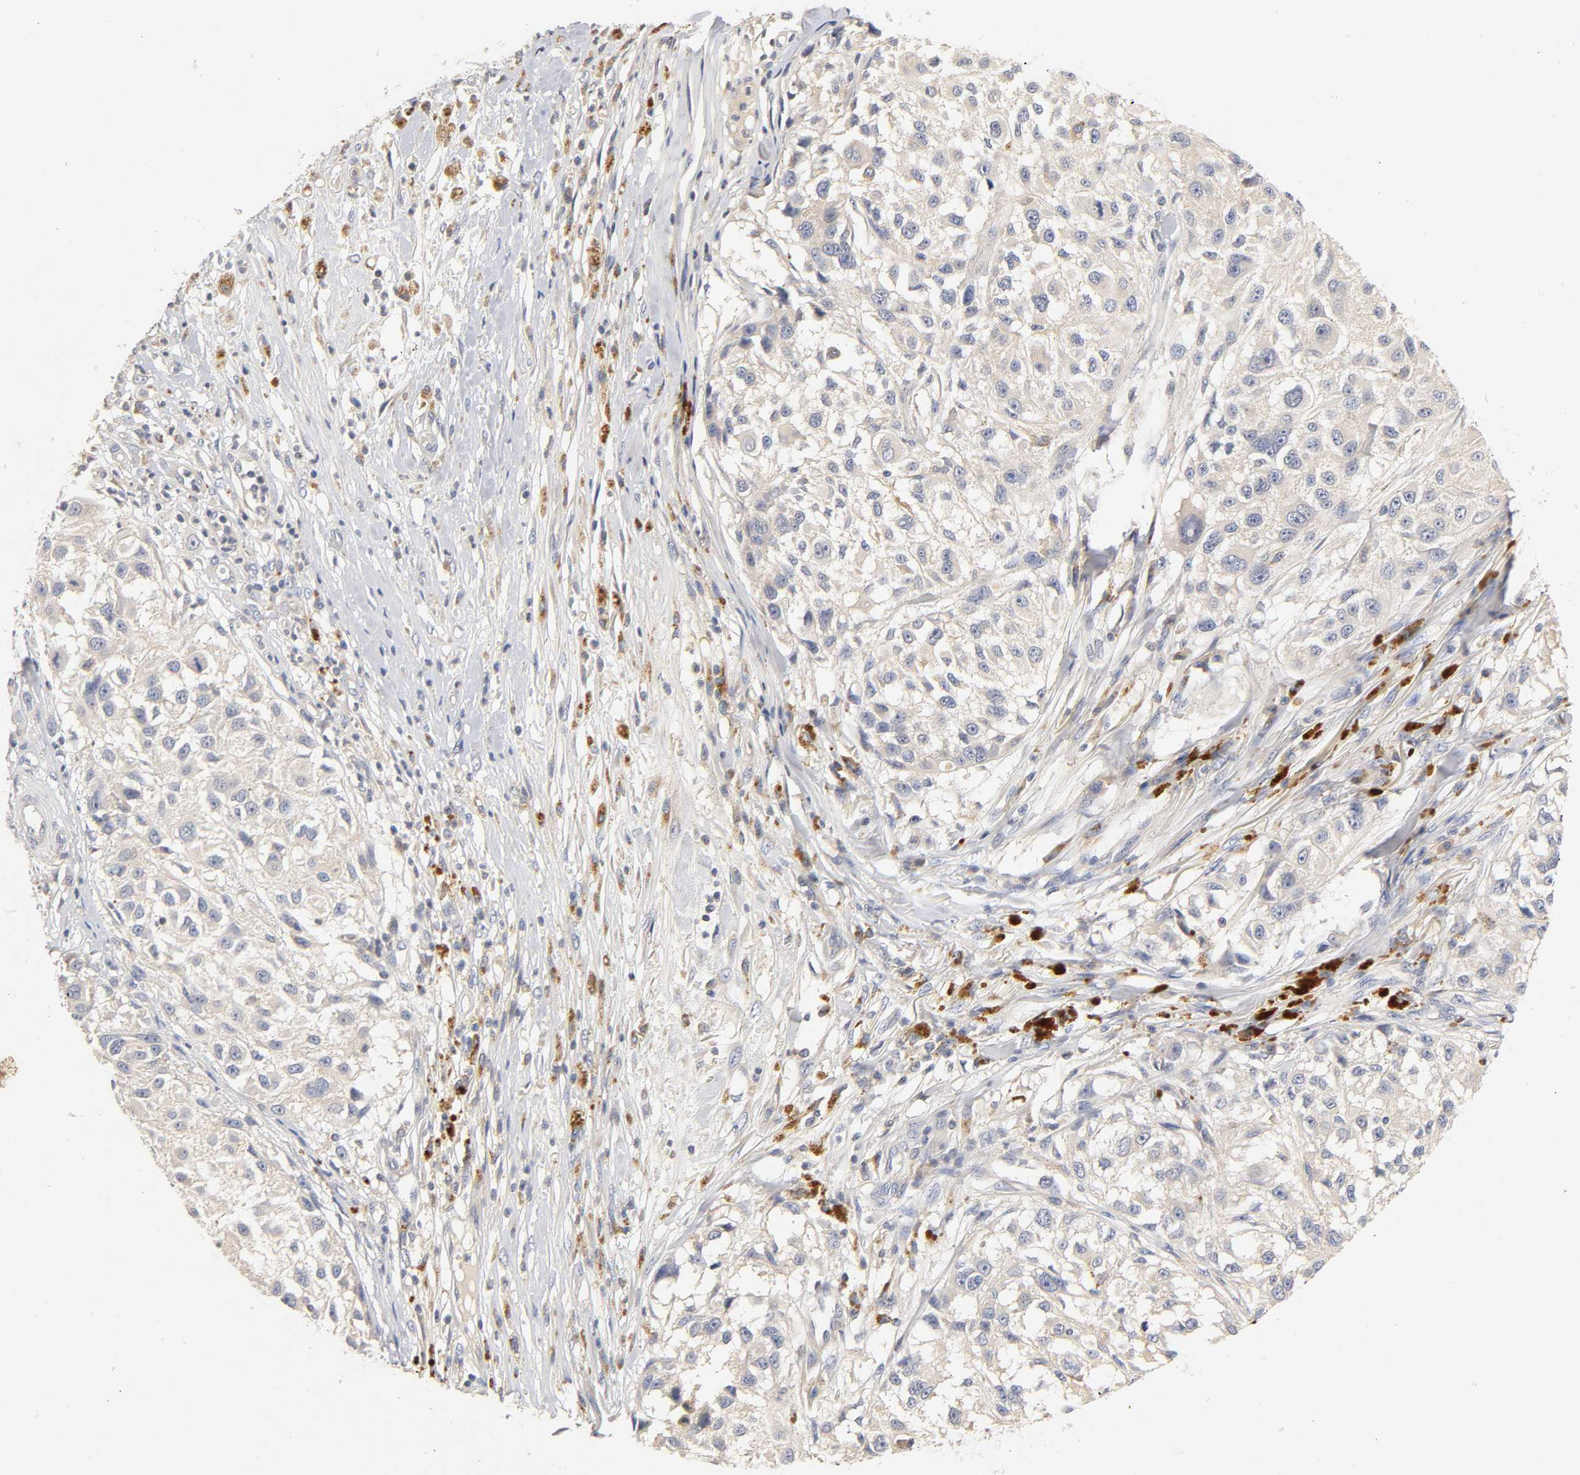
{"staining": {"intensity": "negative", "quantity": "none", "location": "none"}, "tissue": "melanoma", "cell_type": "Tumor cells", "image_type": "cancer", "snomed": [{"axis": "morphology", "description": "Necrosis, NOS"}, {"axis": "morphology", "description": "Malignant melanoma, NOS"}, {"axis": "topography", "description": "Skin"}], "caption": "A high-resolution micrograph shows immunohistochemistry staining of melanoma, which demonstrates no significant staining in tumor cells.", "gene": "RHOA", "patient": {"sex": "female", "age": 87}}